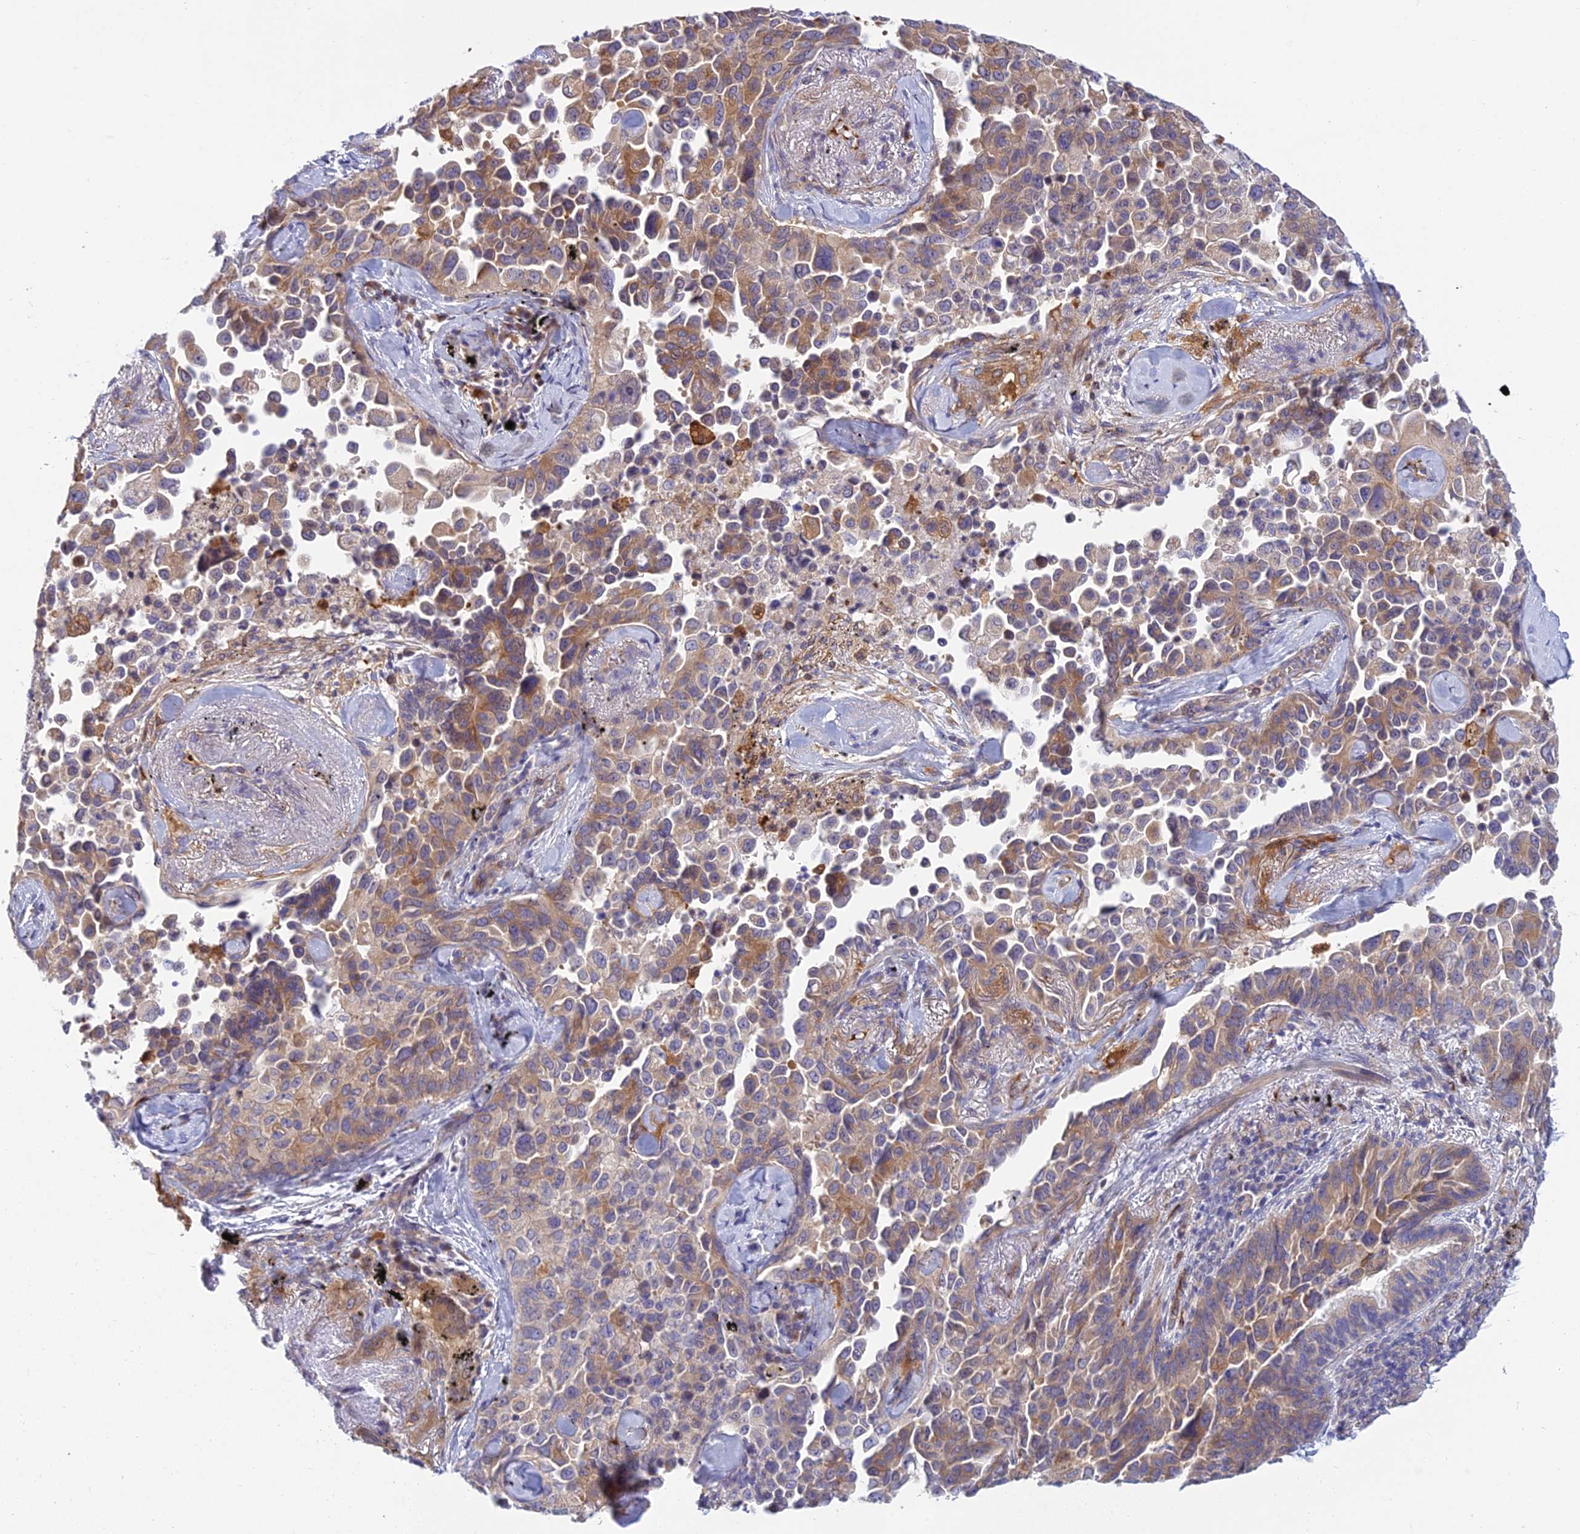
{"staining": {"intensity": "moderate", "quantity": "25%-75%", "location": "cytoplasmic/membranous"}, "tissue": "lung cancer", "cell_type": "Tumor cells", "image_type": "cancer", "snomed": [{"axis": "morphology", "description": "Adenocarcinoma, NOS"}, {"axis": "topography", "description": "Lung"}], "caption": "IHC photomicrograph of neoplastic tissue: lung cancer (adenocarcinoma) stained using immunohistochemistry (IHC) reveals medium levels of moderate protein expression localized specifically in the cytoplasmic/membranous of tumor cells, appearing as a cytoplasmic/membranous brown color.", "gene": "DUS2", "patient": {"sex": "female", "age": 67}}